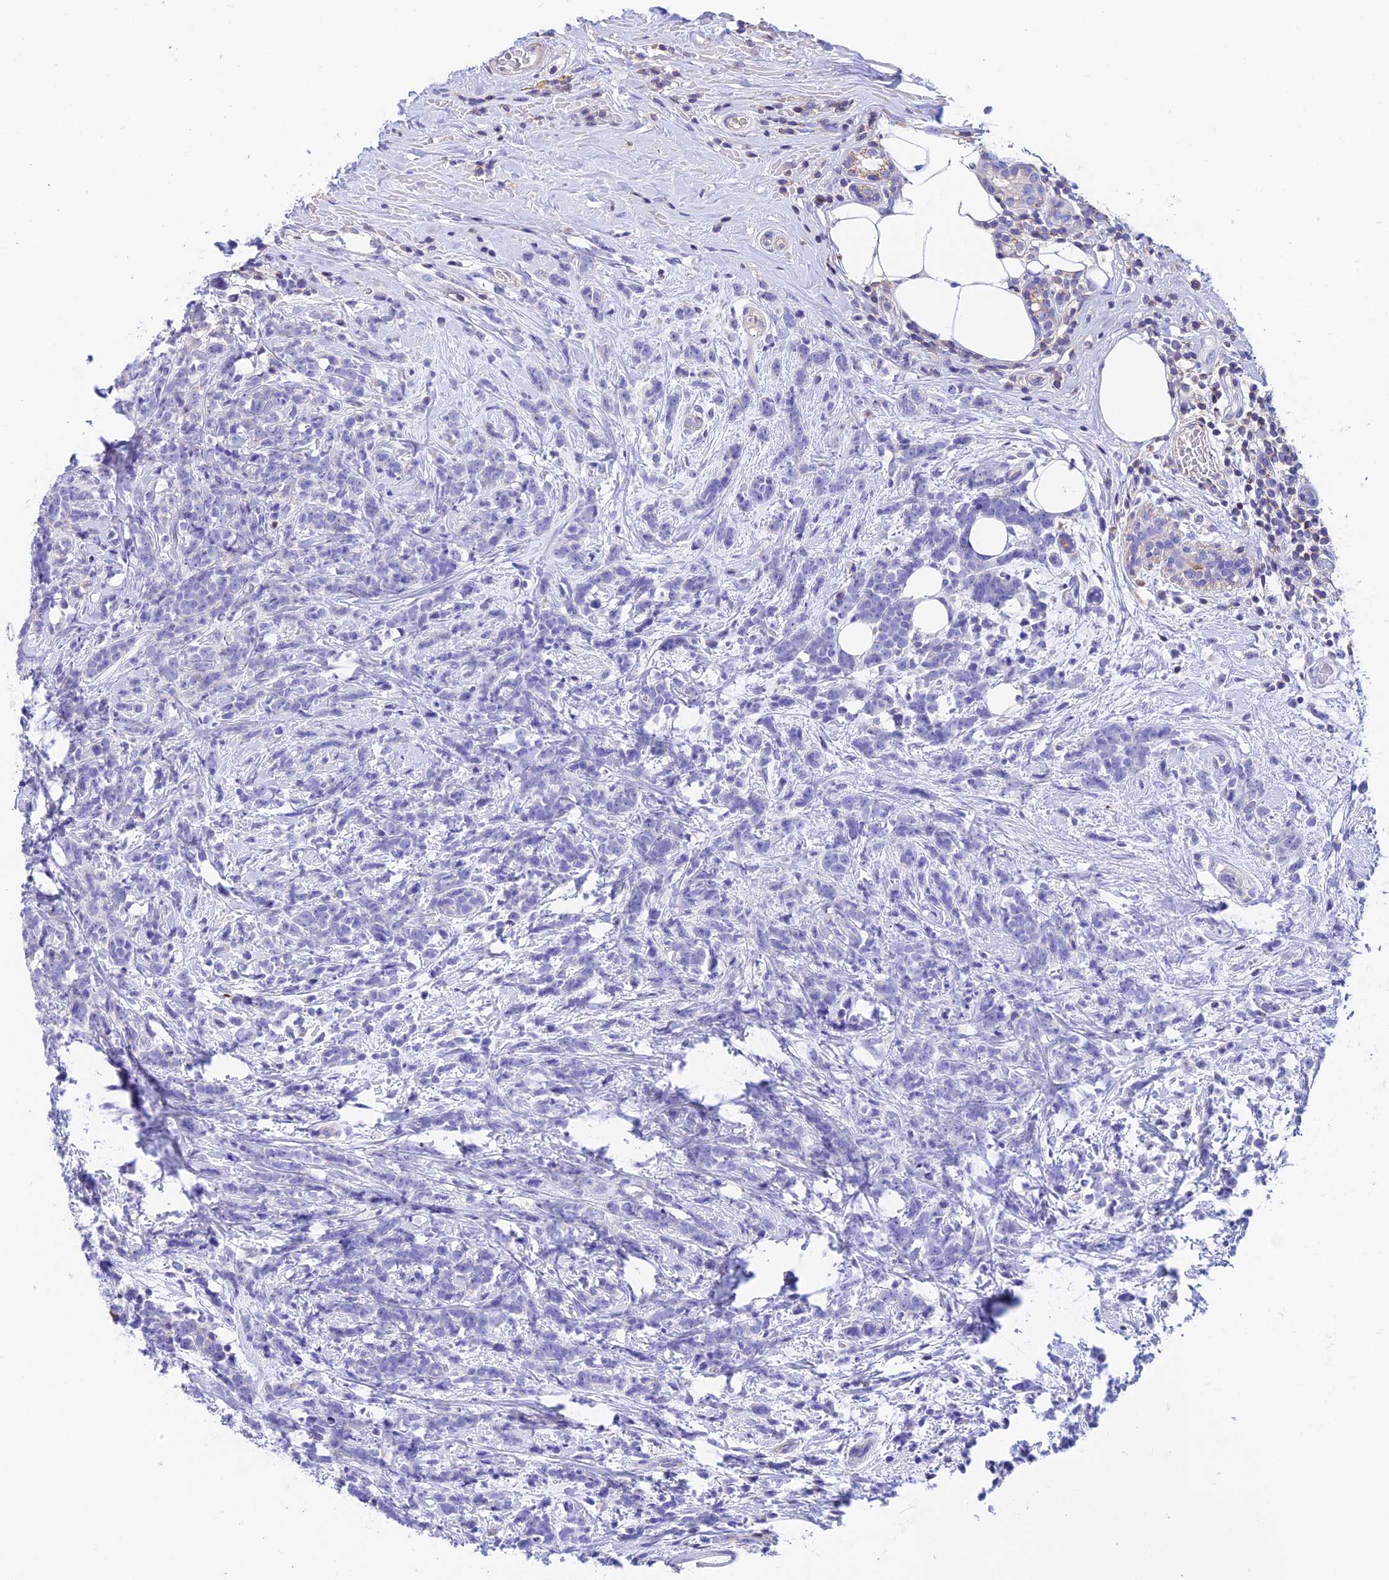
{"staining": {"intensity": "negative", "quantity": "none", "location": "none"}, "tissue": "breast cancer", "cell_type": "Tumor cells", "image_type": "cancer", "snomed": [{"axis": "morphology", "description": "Lobular carcinoma"}, {"axis": "topography", "description": "Breast"}], "caption": "This is an immunohistochemistry photomicrograph of breast cancer (lobular carcinoma). There is no expression in tumor cells.", "gene": "PRIM1", "patient": {"sex": "female", "age": 58}}